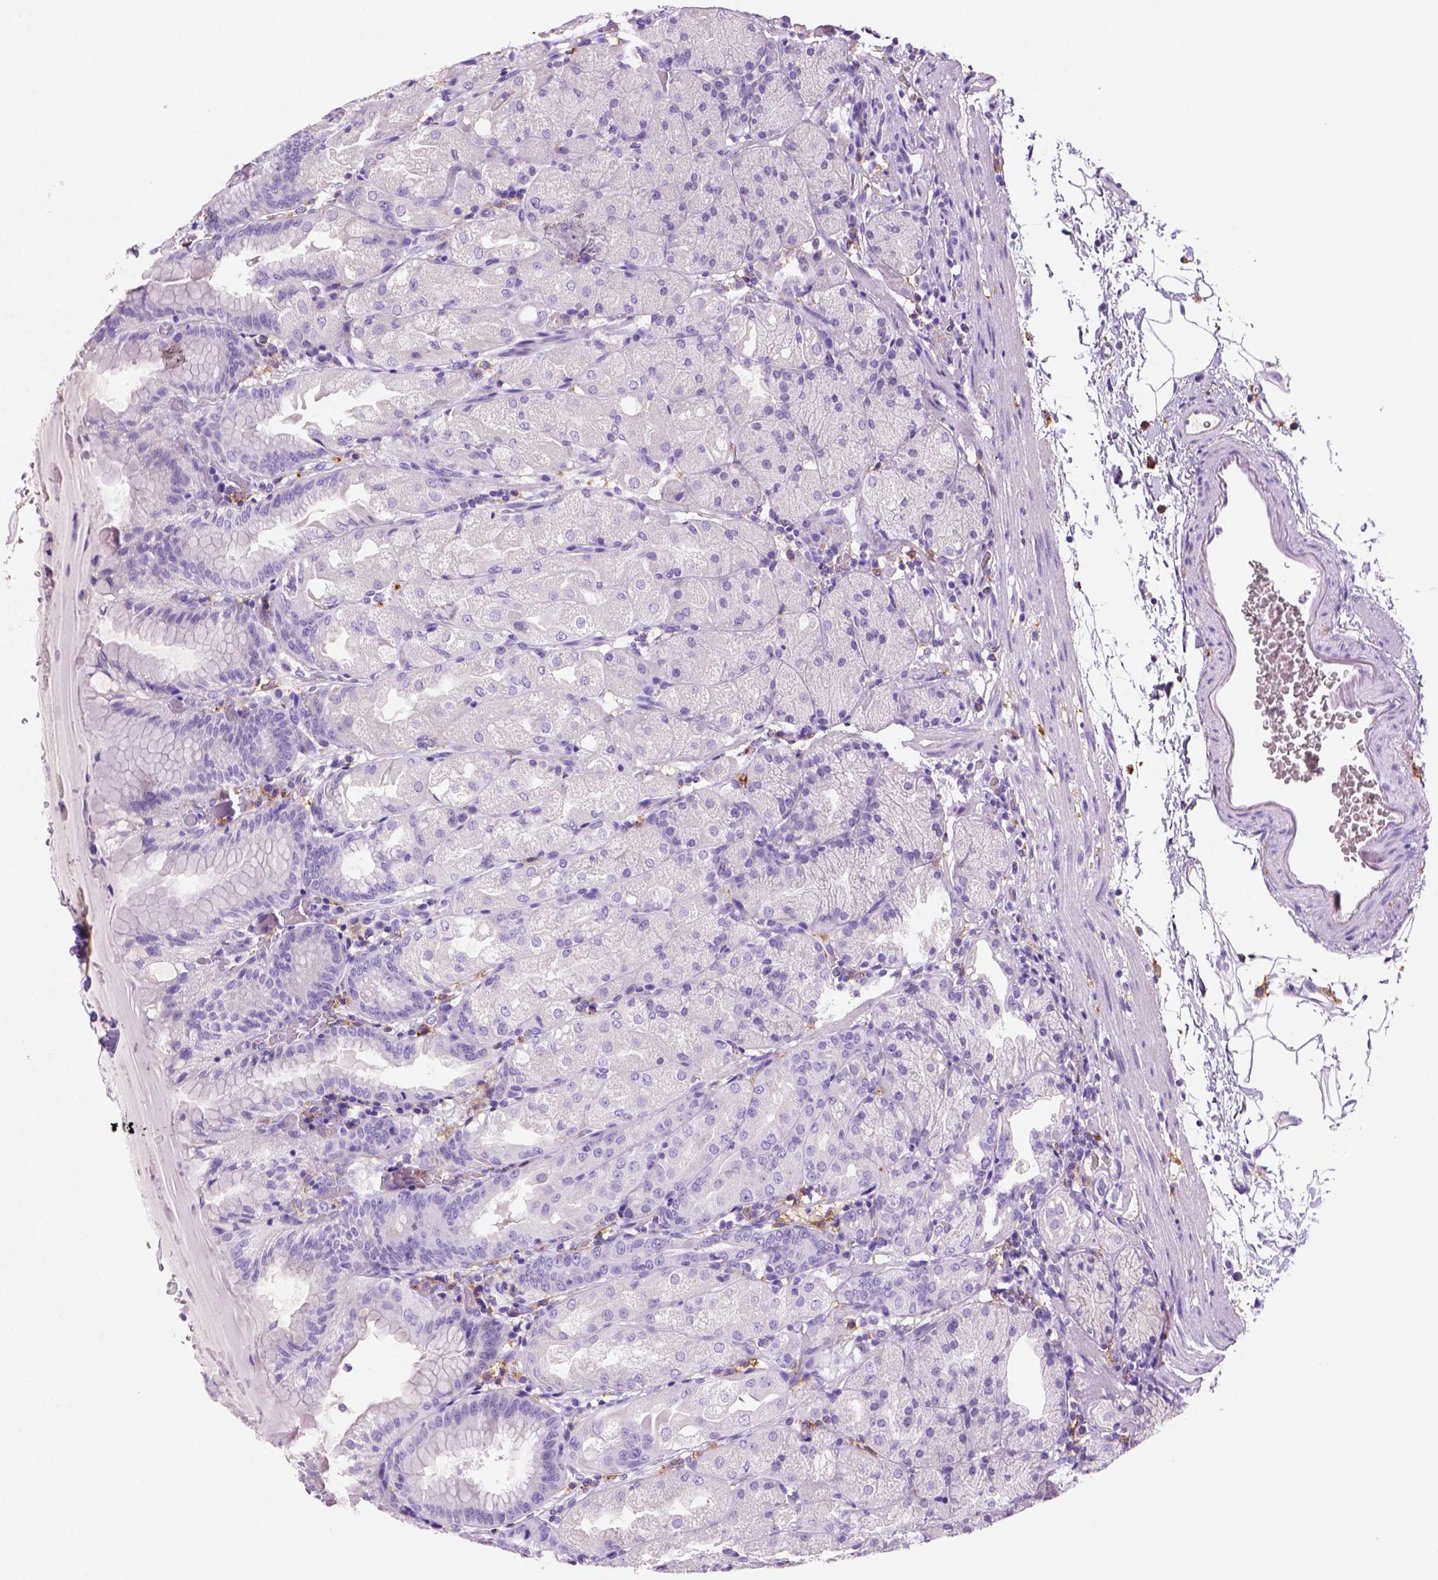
{"staining": {"intensity": "negative", "quantity": "none", "location": "none"}, "tissue": "stomach", "cell_type": "Glandular cells", "image_type": "normal", "snomed": [{"axis": "morphology", "description": "Normal tissue, NOS"}, {"axis": "topography", "description": "Stomach, upper"}, {"axis": "topography", "description": "Stomach"}, {"axis": "topography", "description": "Stomach, lower"}], "caption": "An immunohistochemistry image of benign stomach is shown. There is no staining in glandular cells of stomach.", "gene": "CD14", "patient": {"sex": "male", "age": 62}}